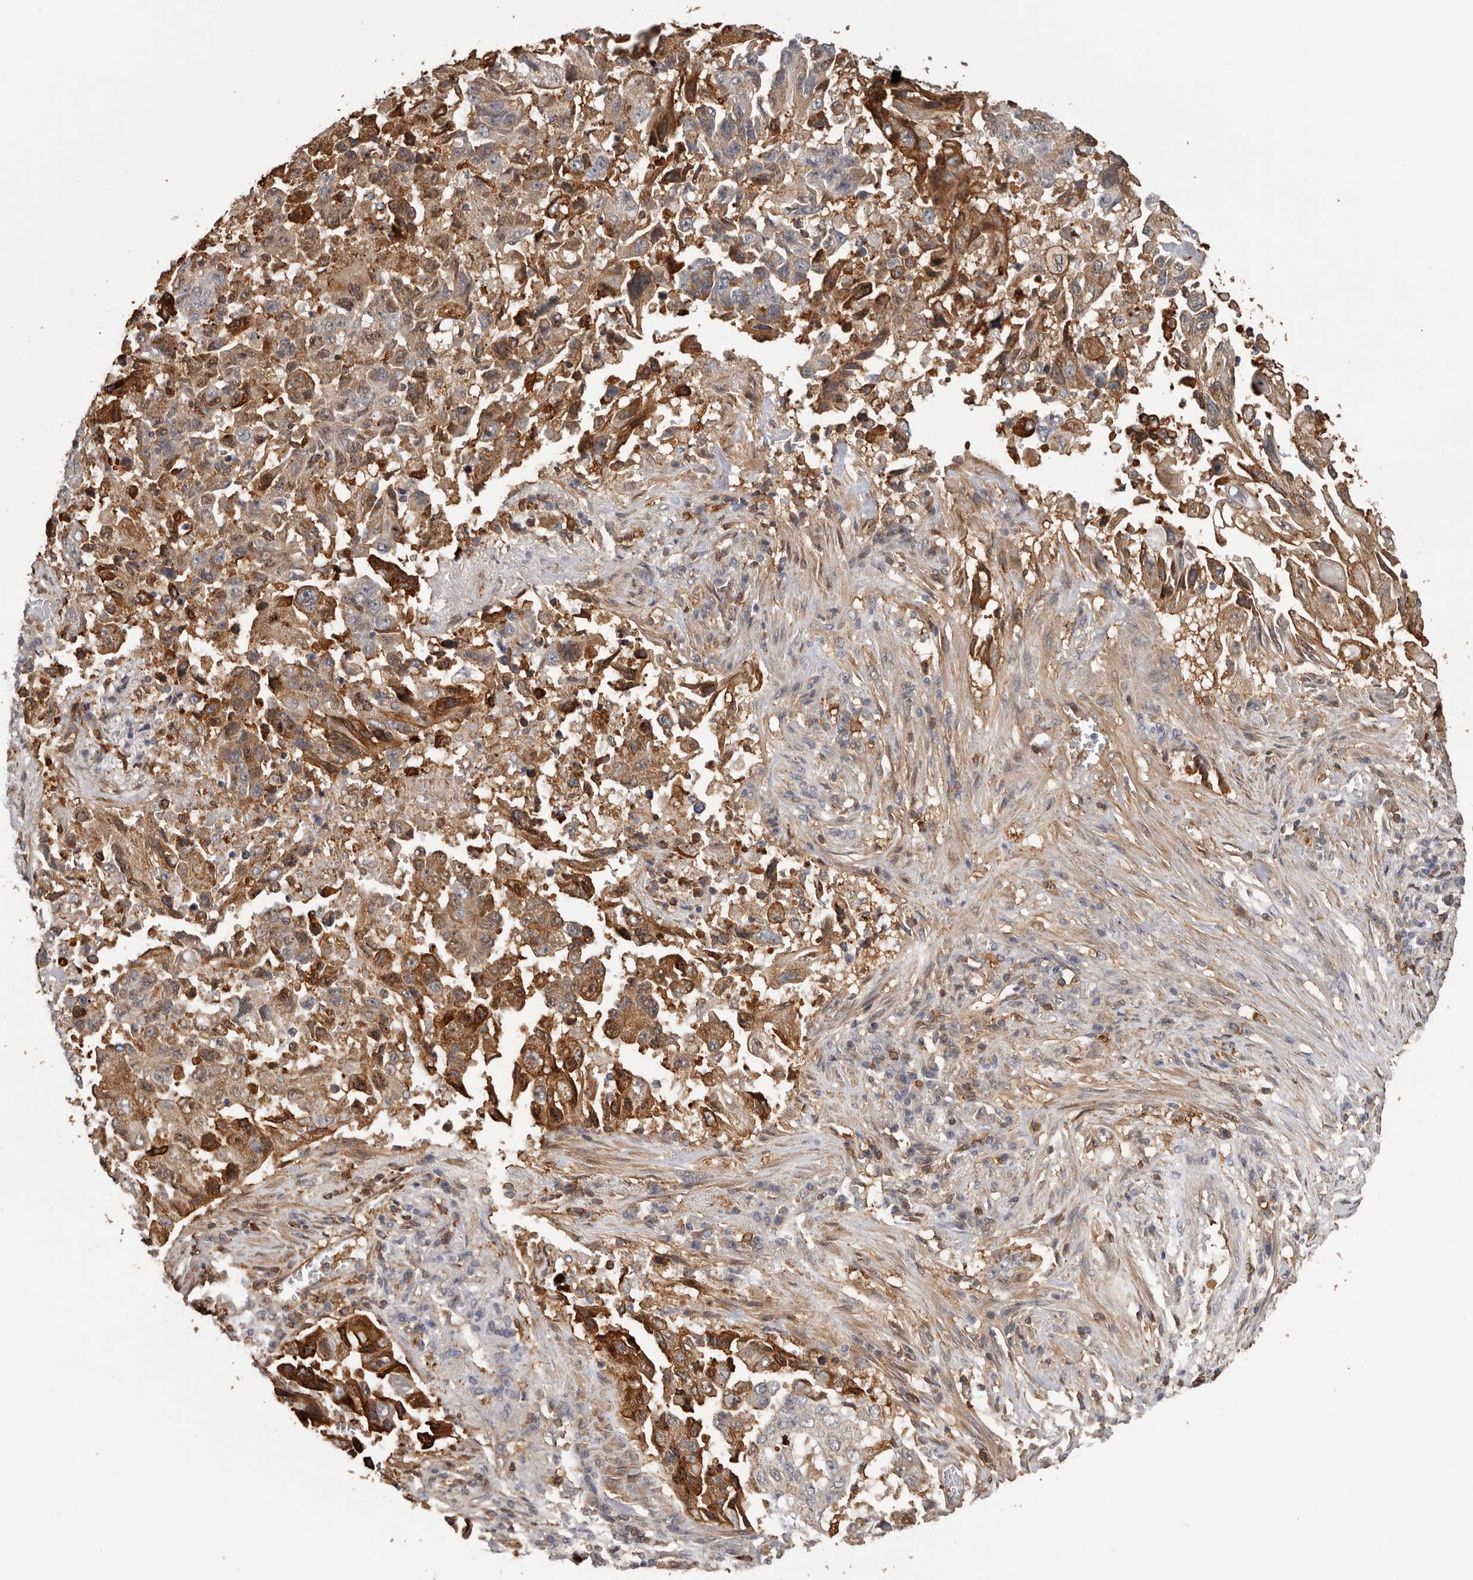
{"staining": {"intensity": "moderate", "quantity": ">75%", "location": "cytoplasmic/membranous"}, "tissue": "lung cancer", "cell_type": "Tumor cells", "image_type": "cancer", "snomed": [{"axis": "morphology", "description": "Adenocarcinoma, NOS"}, {"axis": "topography", "description": "Lung"}], "caption": "Lung cancer stained for a protein (brown) reveals moderate cytoplasmic/membranous positive expression in approximately >75% of tumor cells.", "gene": "PRR12", "patient": {"sex": "female", "age": 51}}